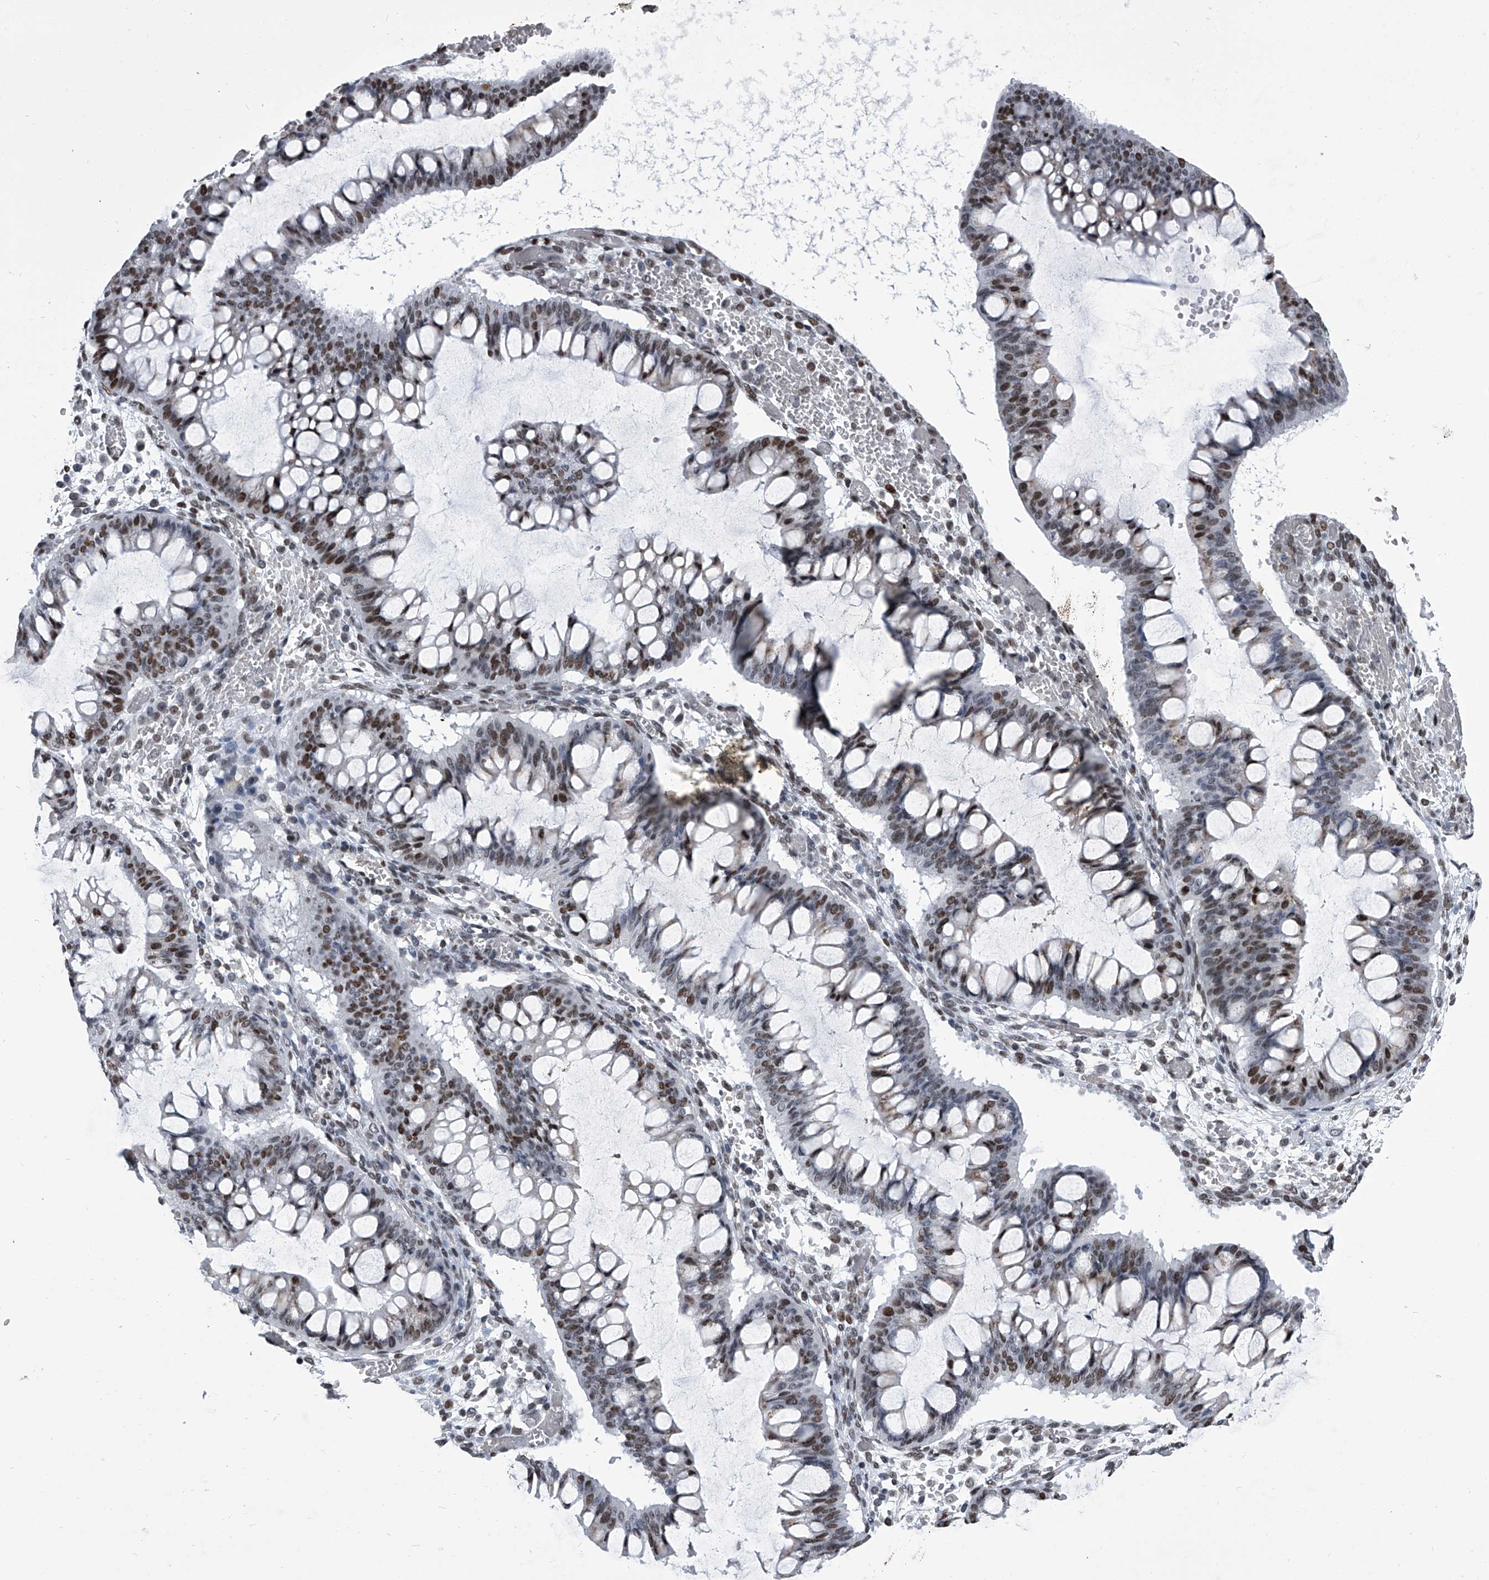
{"staining": {"intensity": "moderate", "quantity": "25%-75%", "location": "nuclear"}, "tissue": "ovarian cancer", "cell_type": "Tumor cells", "image_type": "cancer", "snomed": [{"axis": "morphology", "description": "Cystadenocarcinoma, mucinous, NOS"}, {"axis": "topography", "description": "Ovary"}], "caption": "Moderate nuclear staining is identified in about 25%-75% of tumor cells in ovarian mucinous cystadenocarcinoma.", "gene": "SIM2", "patient": {"sex": "female", "age": 73}}